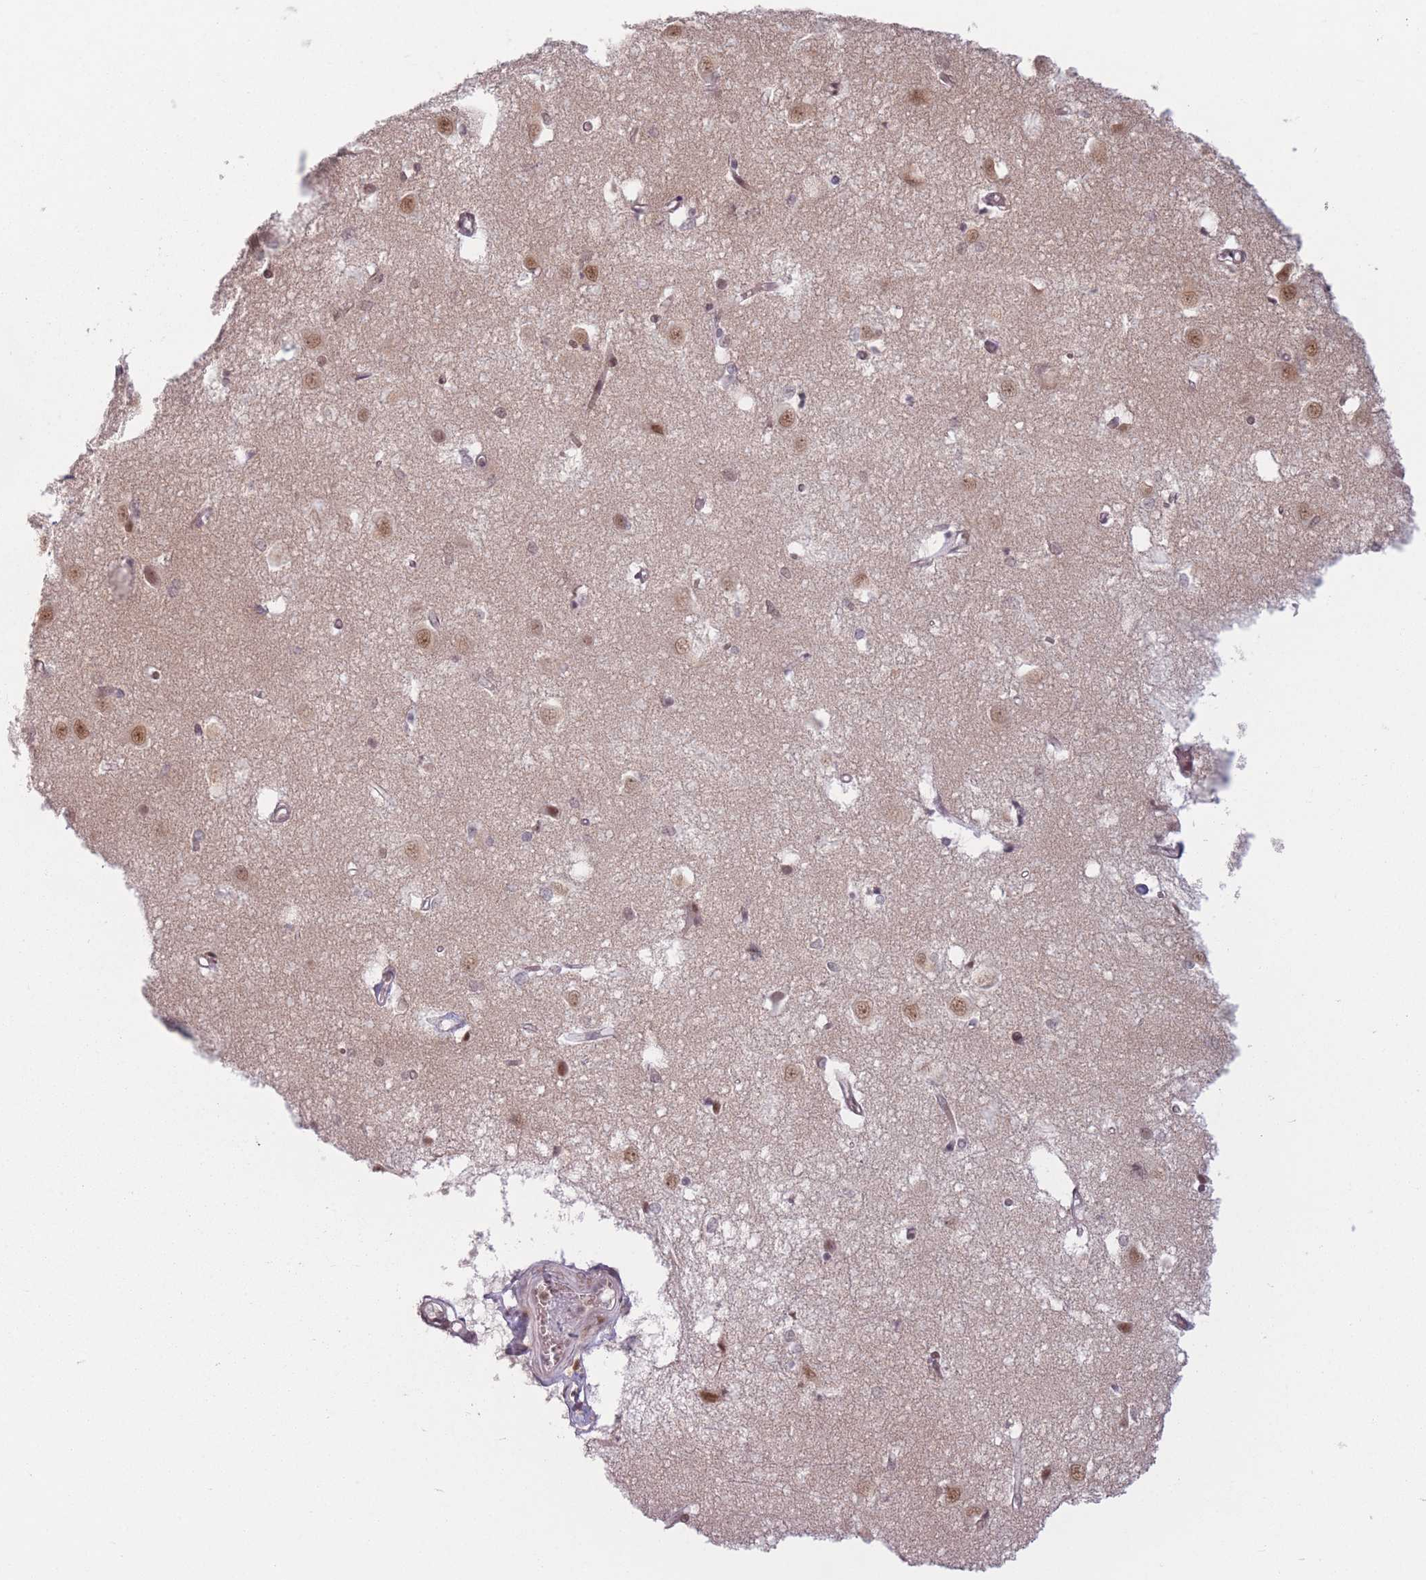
{"staining": {"intensity": "moderate", "quantity": ">75%", "location": "nuclear"}, "tissue": "caudate", "cell_type": "Glial cells", "image_type": "normal", "snomed": [{"axis": "morphology", "description": "Normal tissue, NOS"}, {"axis": "topography", "description": "Lateral ventricle wall"}], "caption": "Brown immunohistochemical staining in unremarkable human caudate reveals moderate nuclear positivity in about >75% of glial cells. (Brightfield microscopy of DAB IHC at high magnification).", "gene": "SUPT6H", "patient": {"sex": "male", "age": 37}}